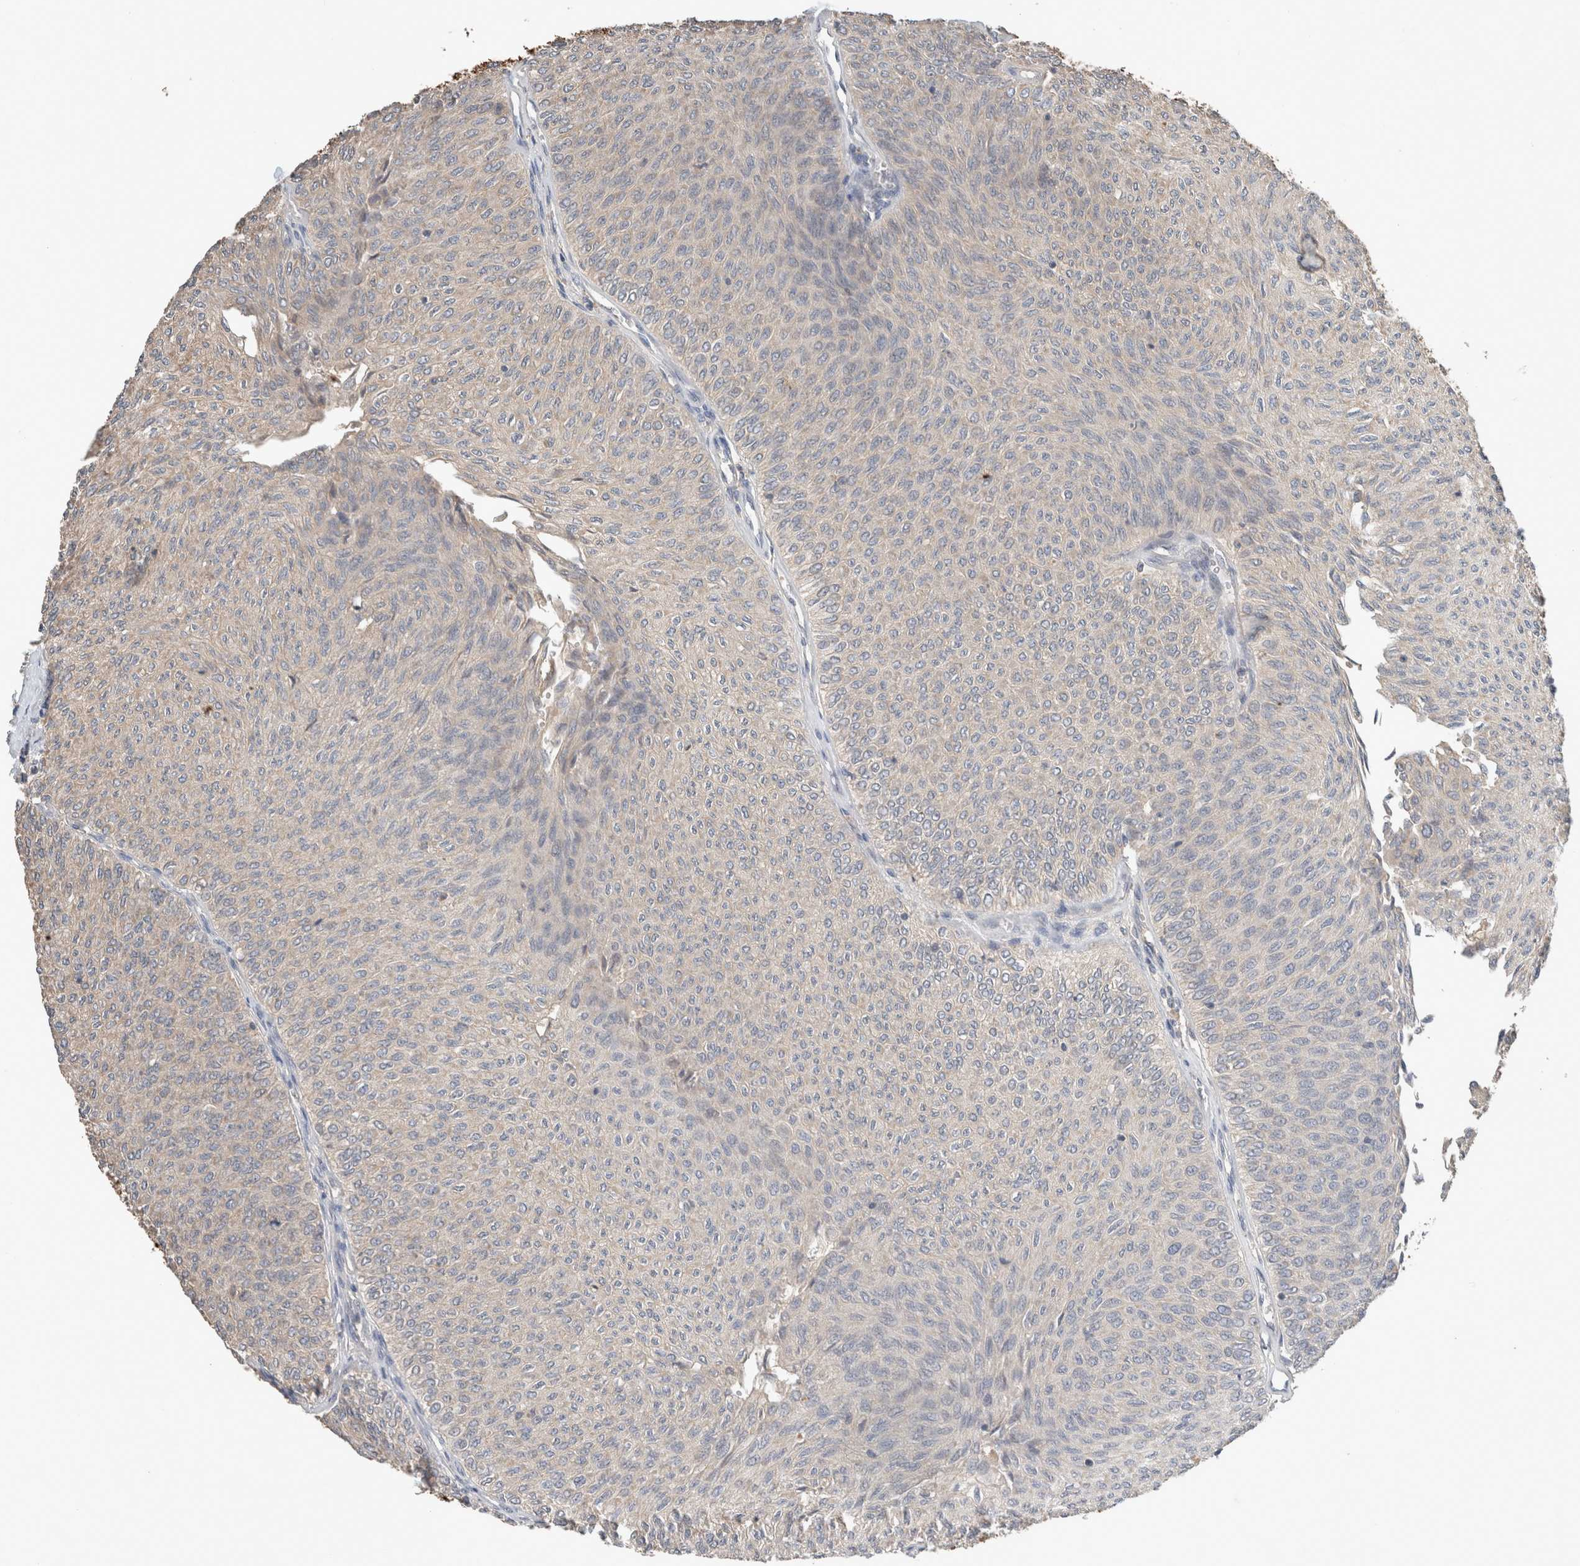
{"staining": {"intensity": "negative", "quantity": "none", "location": "none"}, "tissue": "urothelial cancer", "cell_type": "Tumor cells", "image_type": "cancer", "snomed": [{"axis": "morphology", "description": "Urothelial carcinoma, Low grade"}, {"axis": "topography", "description": "Urinary bladder"}], "caption": "Tumor cells show no significant protein staining in urothelial cancer.", "gene": "ERAP2", "patient": {"sex": "male", "age": 78}}